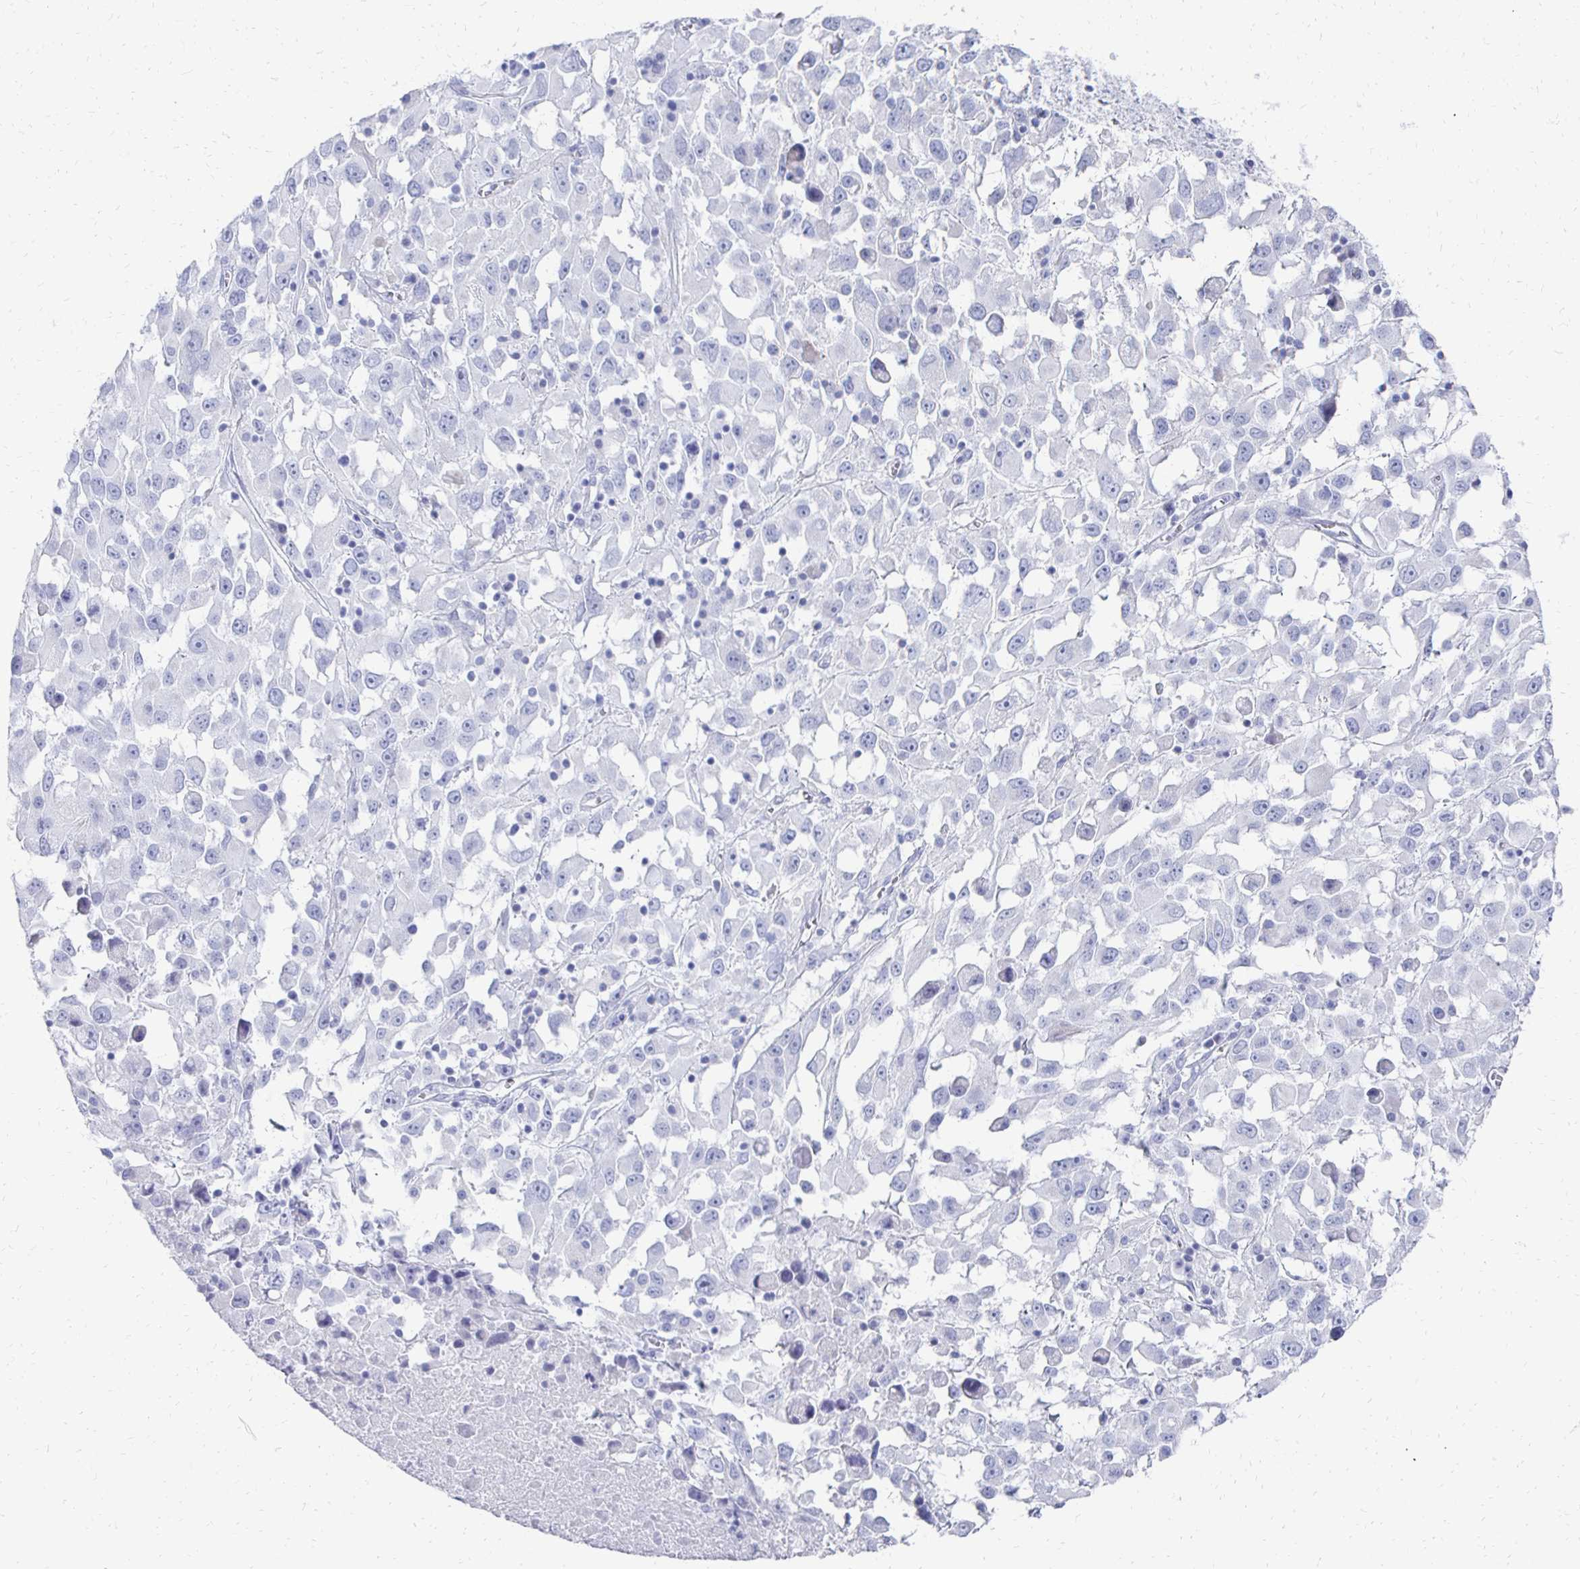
{"staining": {"intensity": "negative", "quantity": "none", "location": "none"}, "tissue": "melanoma", "cell_type": "Tumor cells", "image_type": "cancer", "snomed": [{"axis": "morphology", "description": "Malignant melanoma, Metastatic site"}, {"axis": "topography", "description": "Soft tissue"}], "caption": "This is an immunohistochemistry (IHC) photomicrograph of malignant melanoma (metastatic site). There is no staining in tumor cells.", "gene": "SYCP3", "patient": {"sex": "male", "age": 50}}